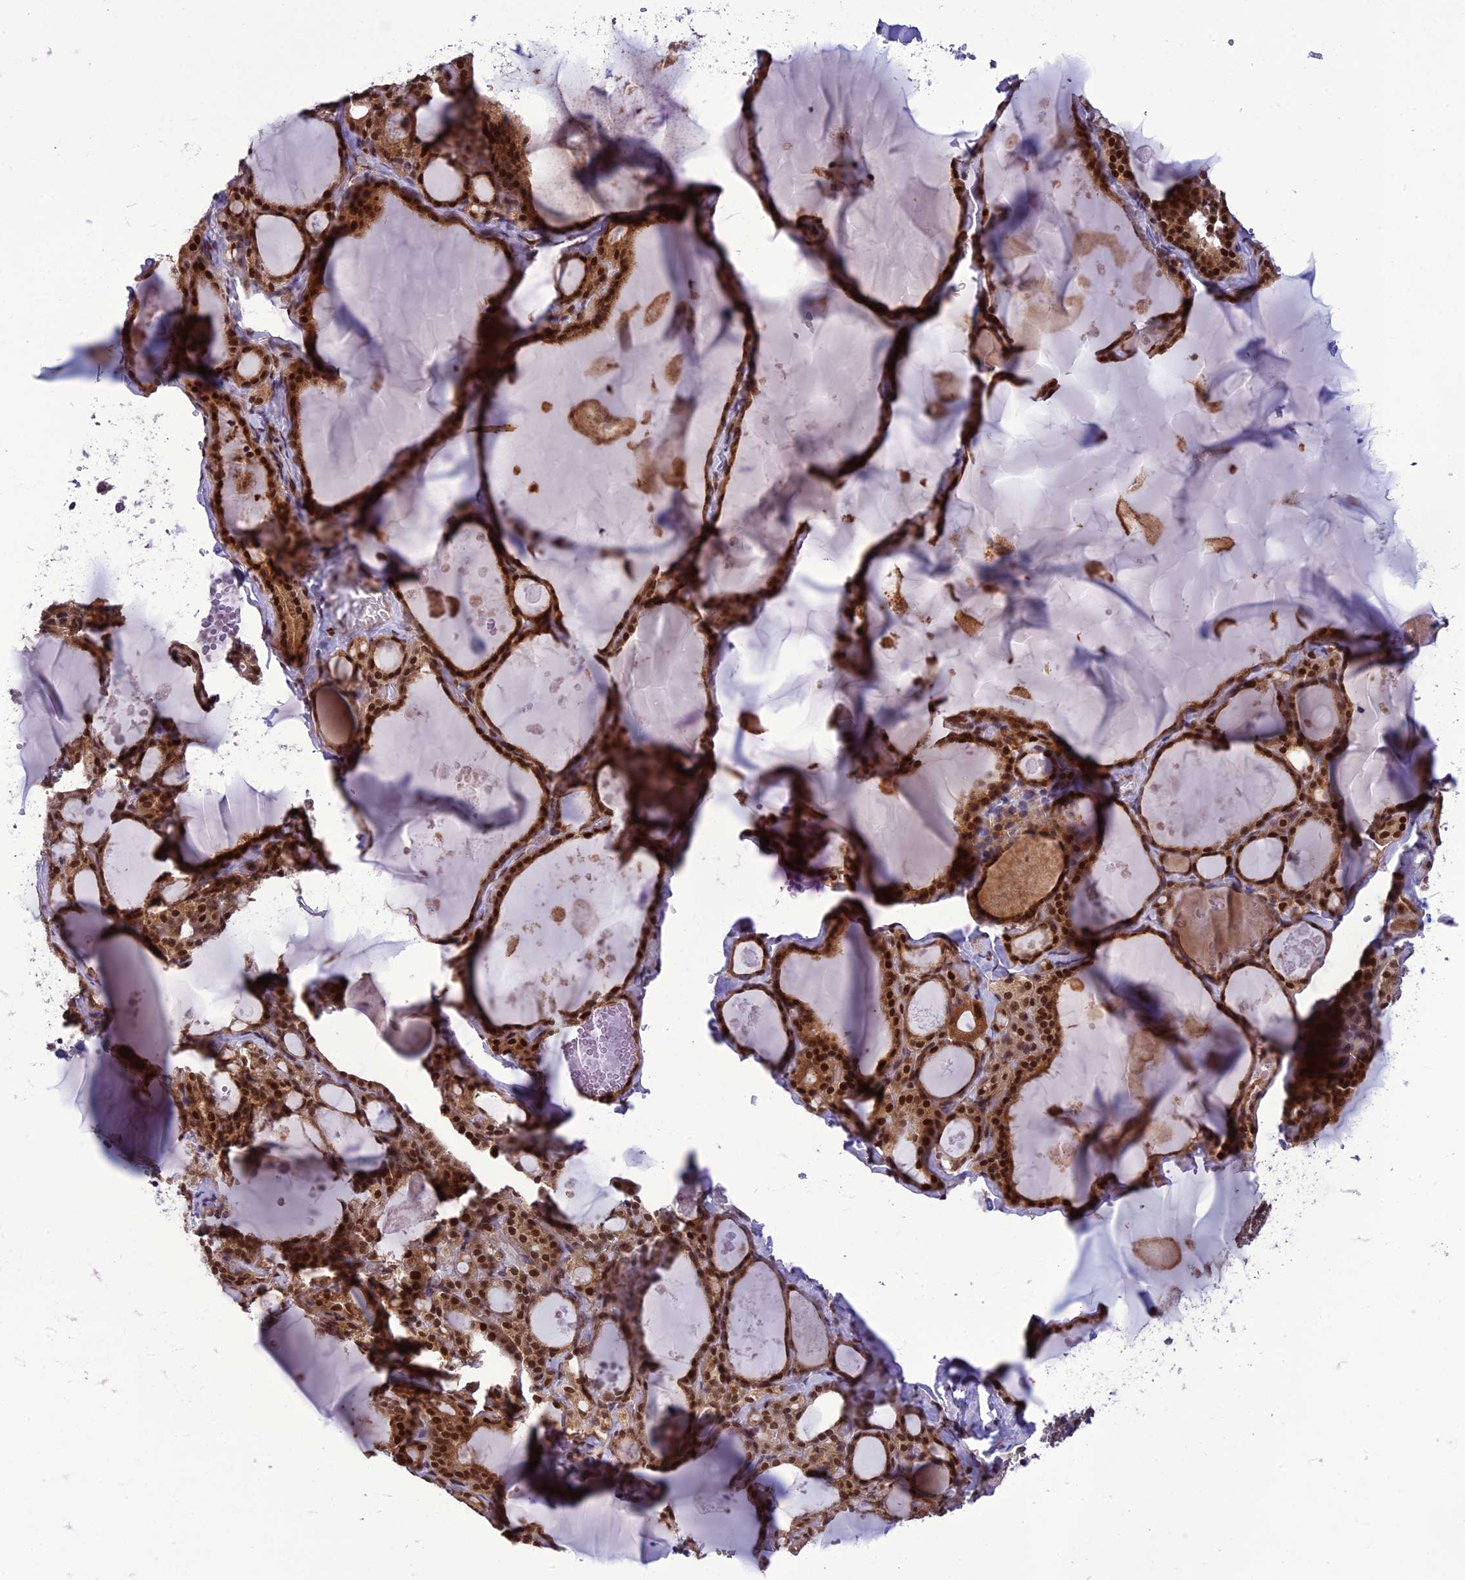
{"staining": {"intensity": "strong", "quantity": ">75%", "location": "cytoplasmic/membranous,nuclear"}, "tissue": "thyroid gland", "cell_type": "Glandular cells", "image_type": "normal", "snomed": [{"axis": "morphology", "description": "Normal tissue, NOS"}, {"axis": "topography", "description": "Thyroid gland"}], "caption": "DAB immunohistochemical staining of normal human thyroid gland shows strong cytoplasmic/membranous,nuclear protein positivity in approximately >75% of glandular cells. (DAB (3,3'-diaminobenzidine) IHC with brightfield microscopy, high magnification).", "gene": "RTRAF", "patient": {"sex": "male", "age": 56}}